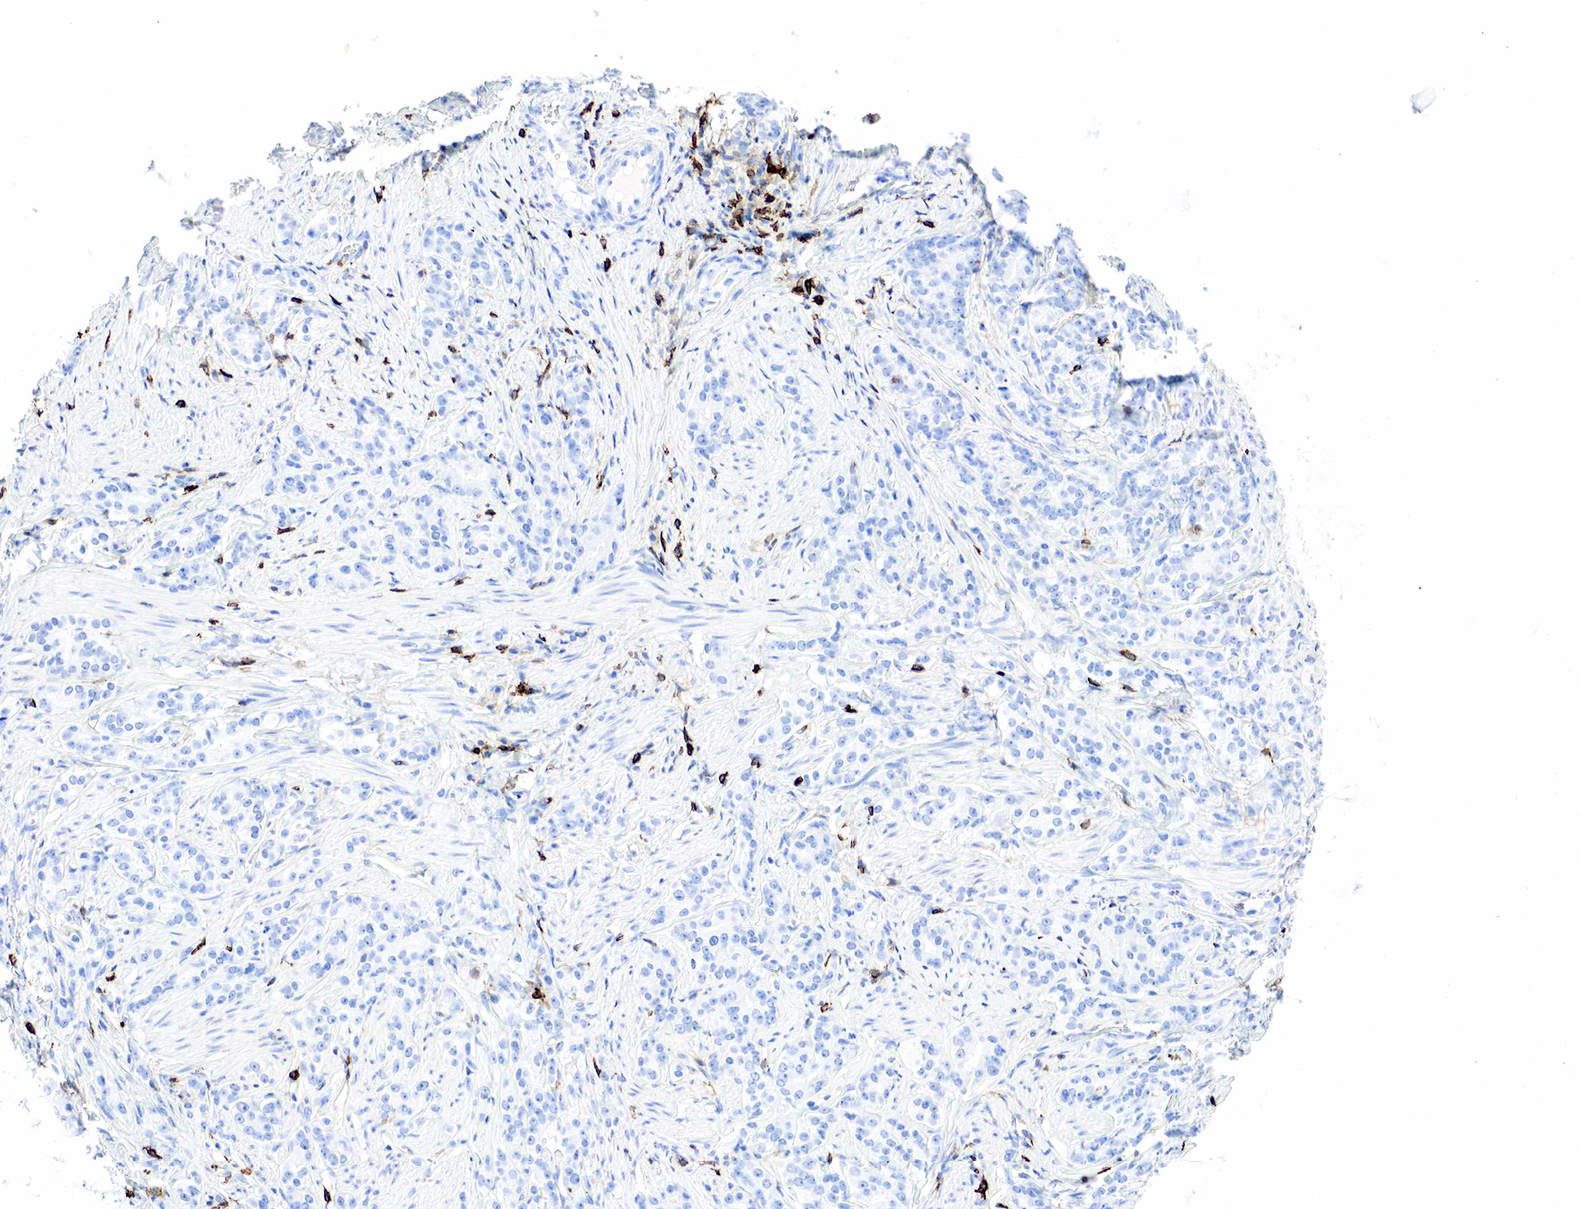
{"staining": {"intensity": "negative", "quantity": "none", "location": "none"}, "tissue": "prostate cancer", "cell_type": "Tumor cells", "image_type": "cancer", "snomed": [{"axis": "morphology", "description": "Adenocarcinoma, Medium grade"}, {"axis": "topography", "description": "Prostate"}], "caption": "High power microscopy photomicrograph of an immunohistochemistry (IHC) micrograph of prostate cancer (adenocarcinoma (medium-grade)), revealing no significant staining in tumor cells.", "gene": "PTPRC", "patient": {"sex": "male", "age": 59}}